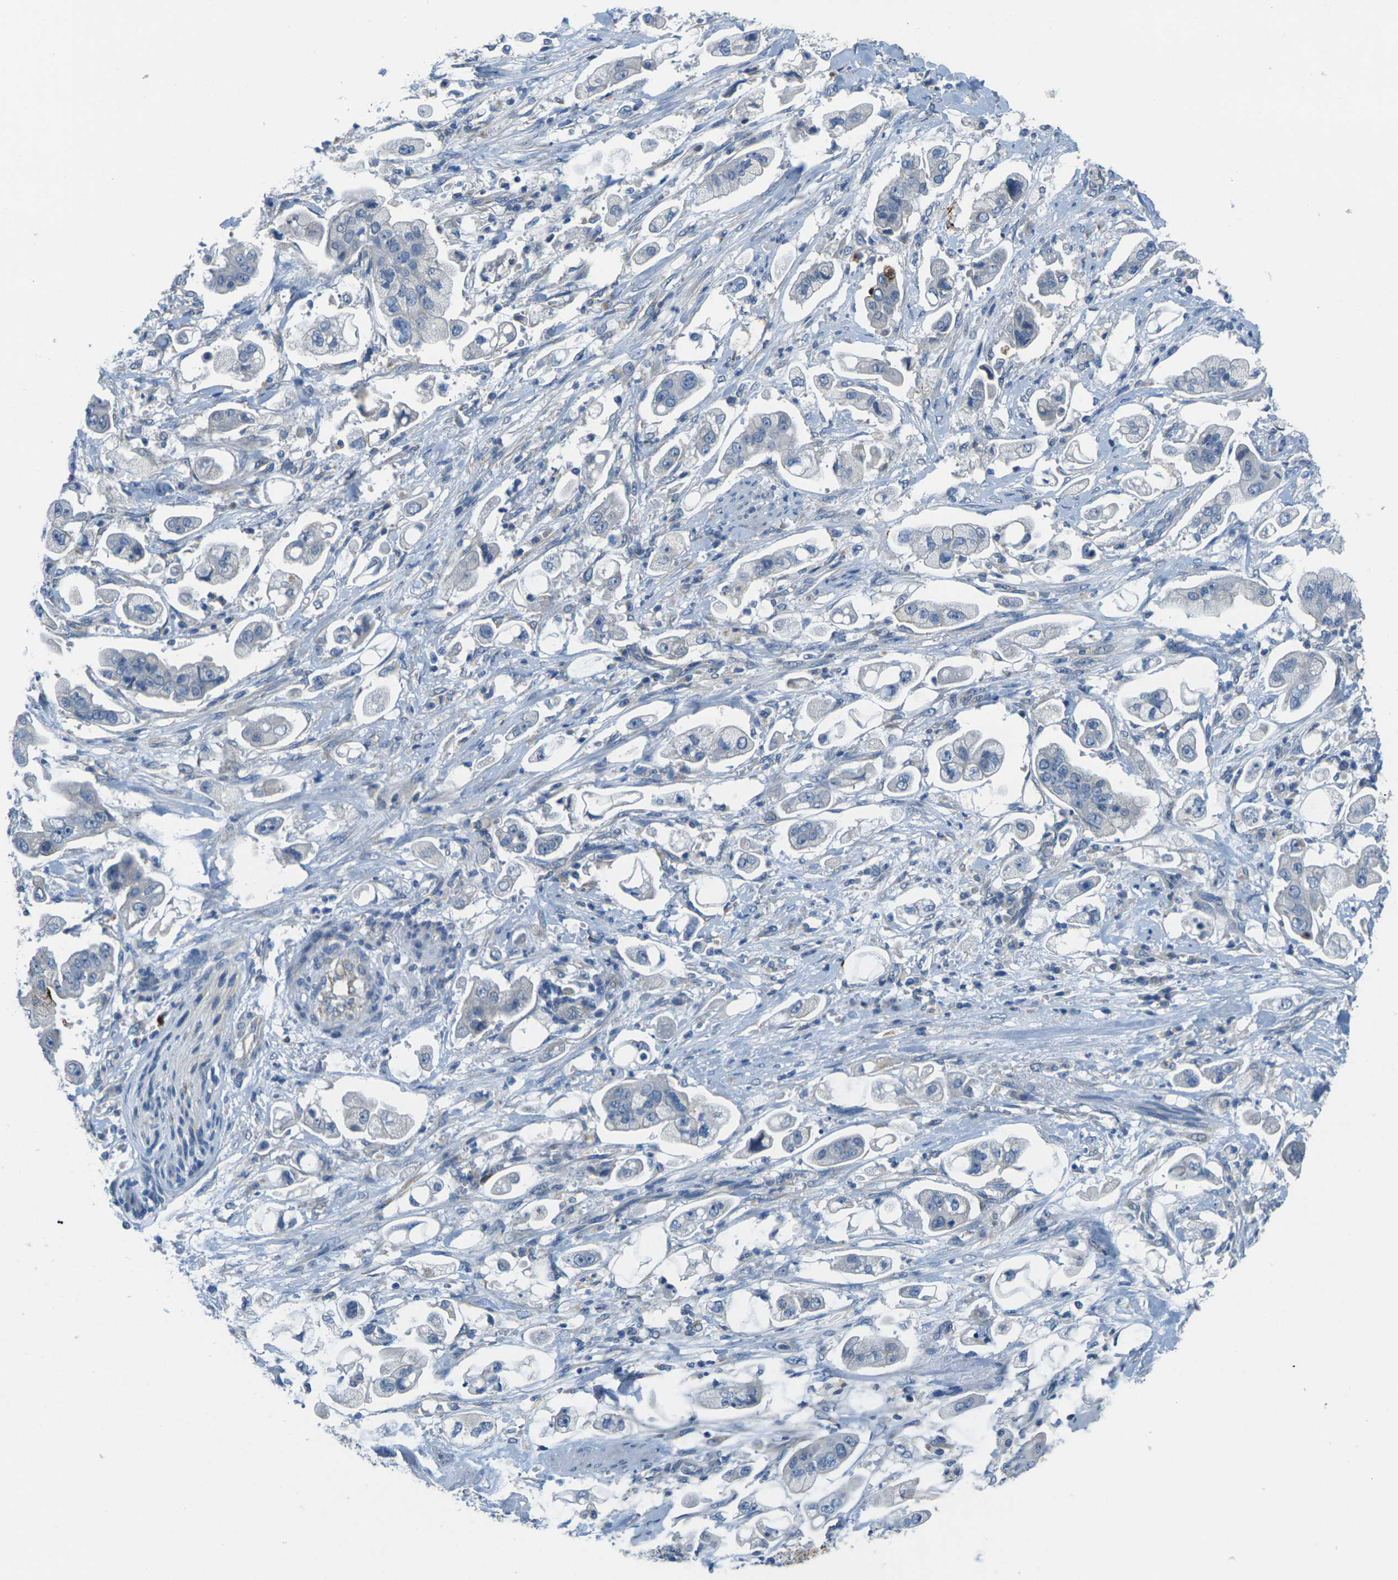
{"staining": {"intensity": "negative", "quantity": "none", "location": "none"}, "tissue": "stomach cancer", "cell_type": "Tumor cells", "image_type": "cancer", "snomed": [{"axis": "morphology", "description": "Adenocarcinoma, NOS"}, {"axis": "topography", "description": "Stomach"}], "caption": "Photomicrograph shows no protein positivity in tumor cells of stomach cancer (adenocarcinoma) tissue.", "gene": "CYP2C8", "patient": {"sex": "male", "age": 62}}